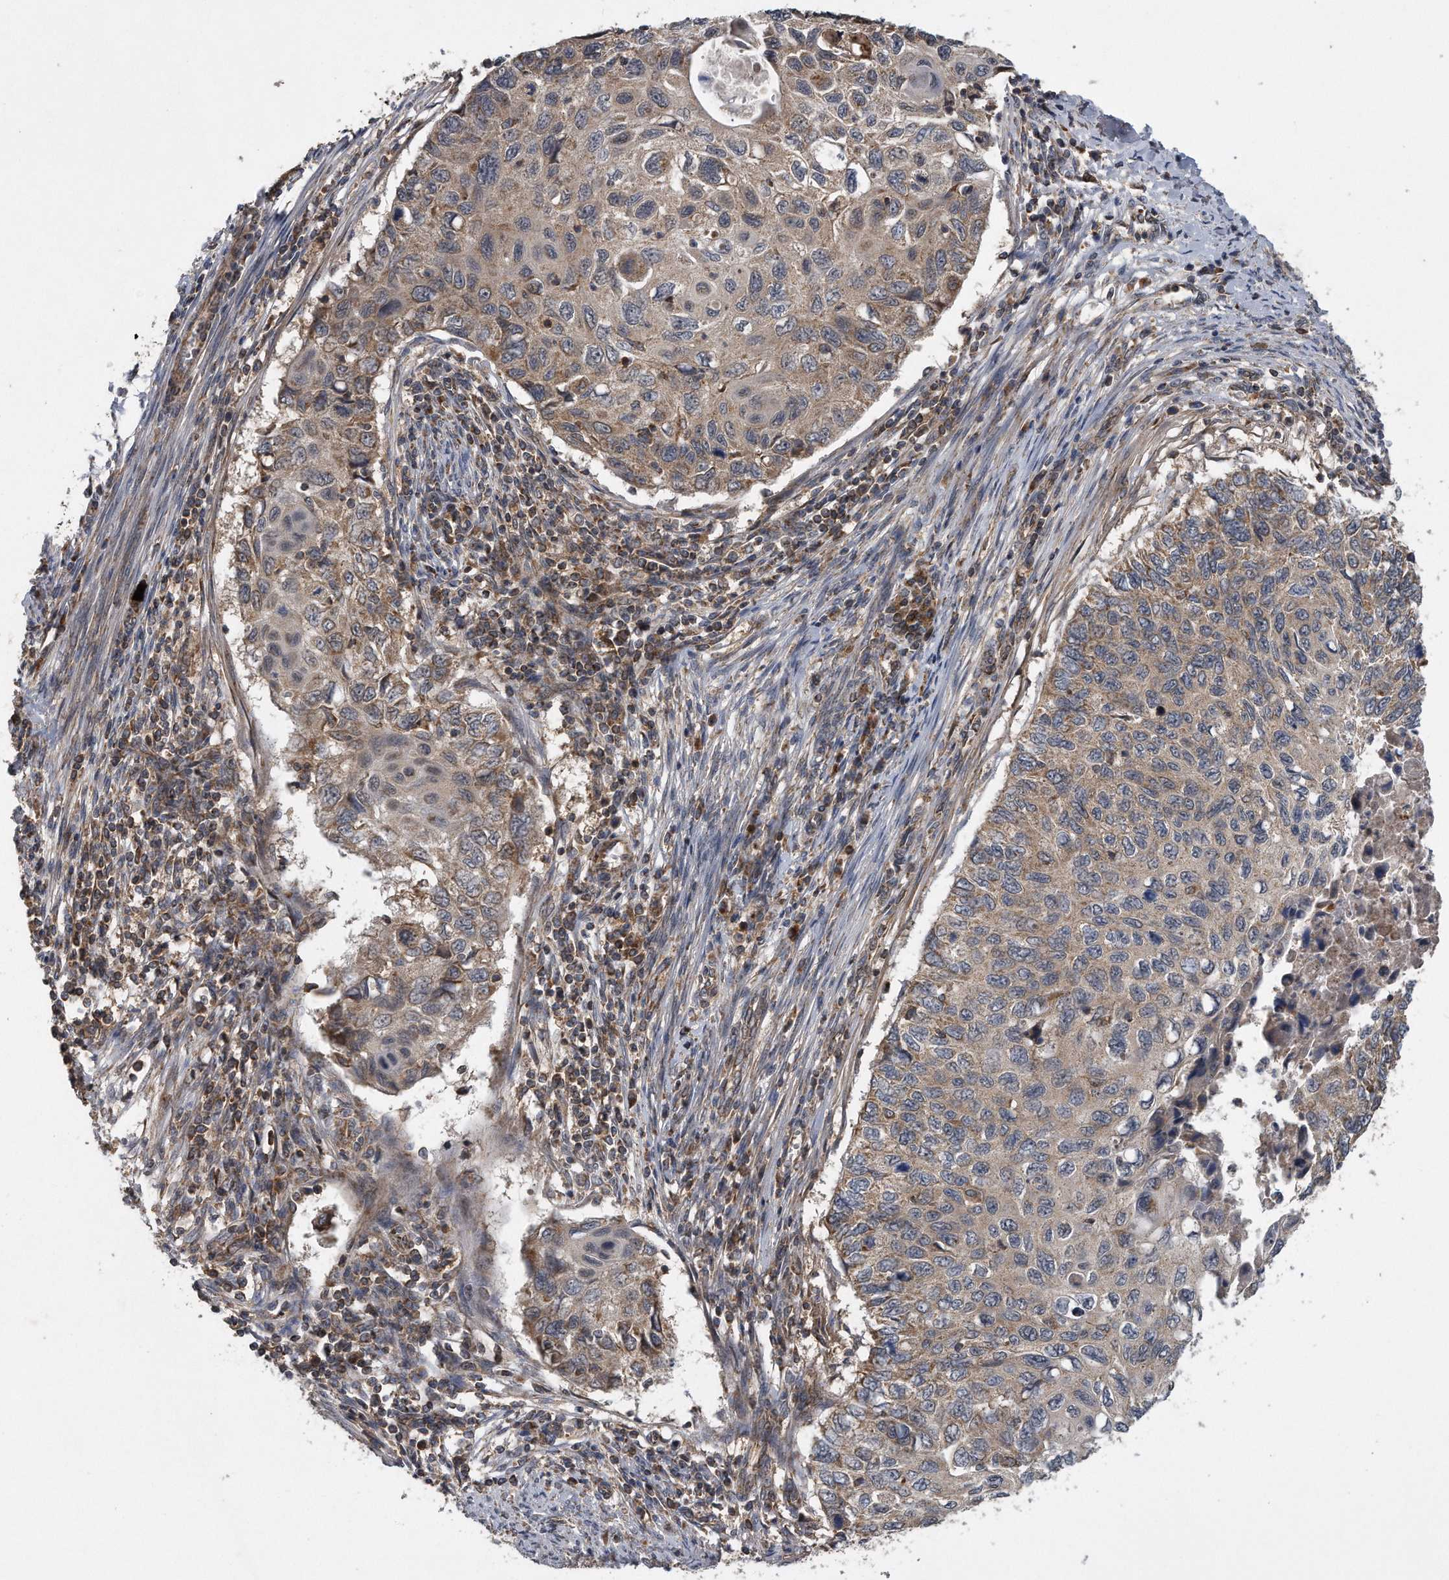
{"staining": {"intensity": "weak", "quantity": ">75%", "location": "cytoplasmic/membranous"}, "tissue": "cervical cancer", "cell_type": "Tumor cells", "image_type": "cancer", "snomed": [{"axis": "morphology", "description": "Squamous cell carcinoma, NOS"}, {"axis": "topography", "description": "Cervix"}], "caption": "A high-resolution photomicrograph shows immunohistochemistry (IHC) staining of cervical cancer (squamous cell carcinoma), which demonstrates weak cytoplasmic/membranous positivity in about >75% of tumor cells.", "gene": "ALPK2", "patient": {"sex": "female", "age": 70}}